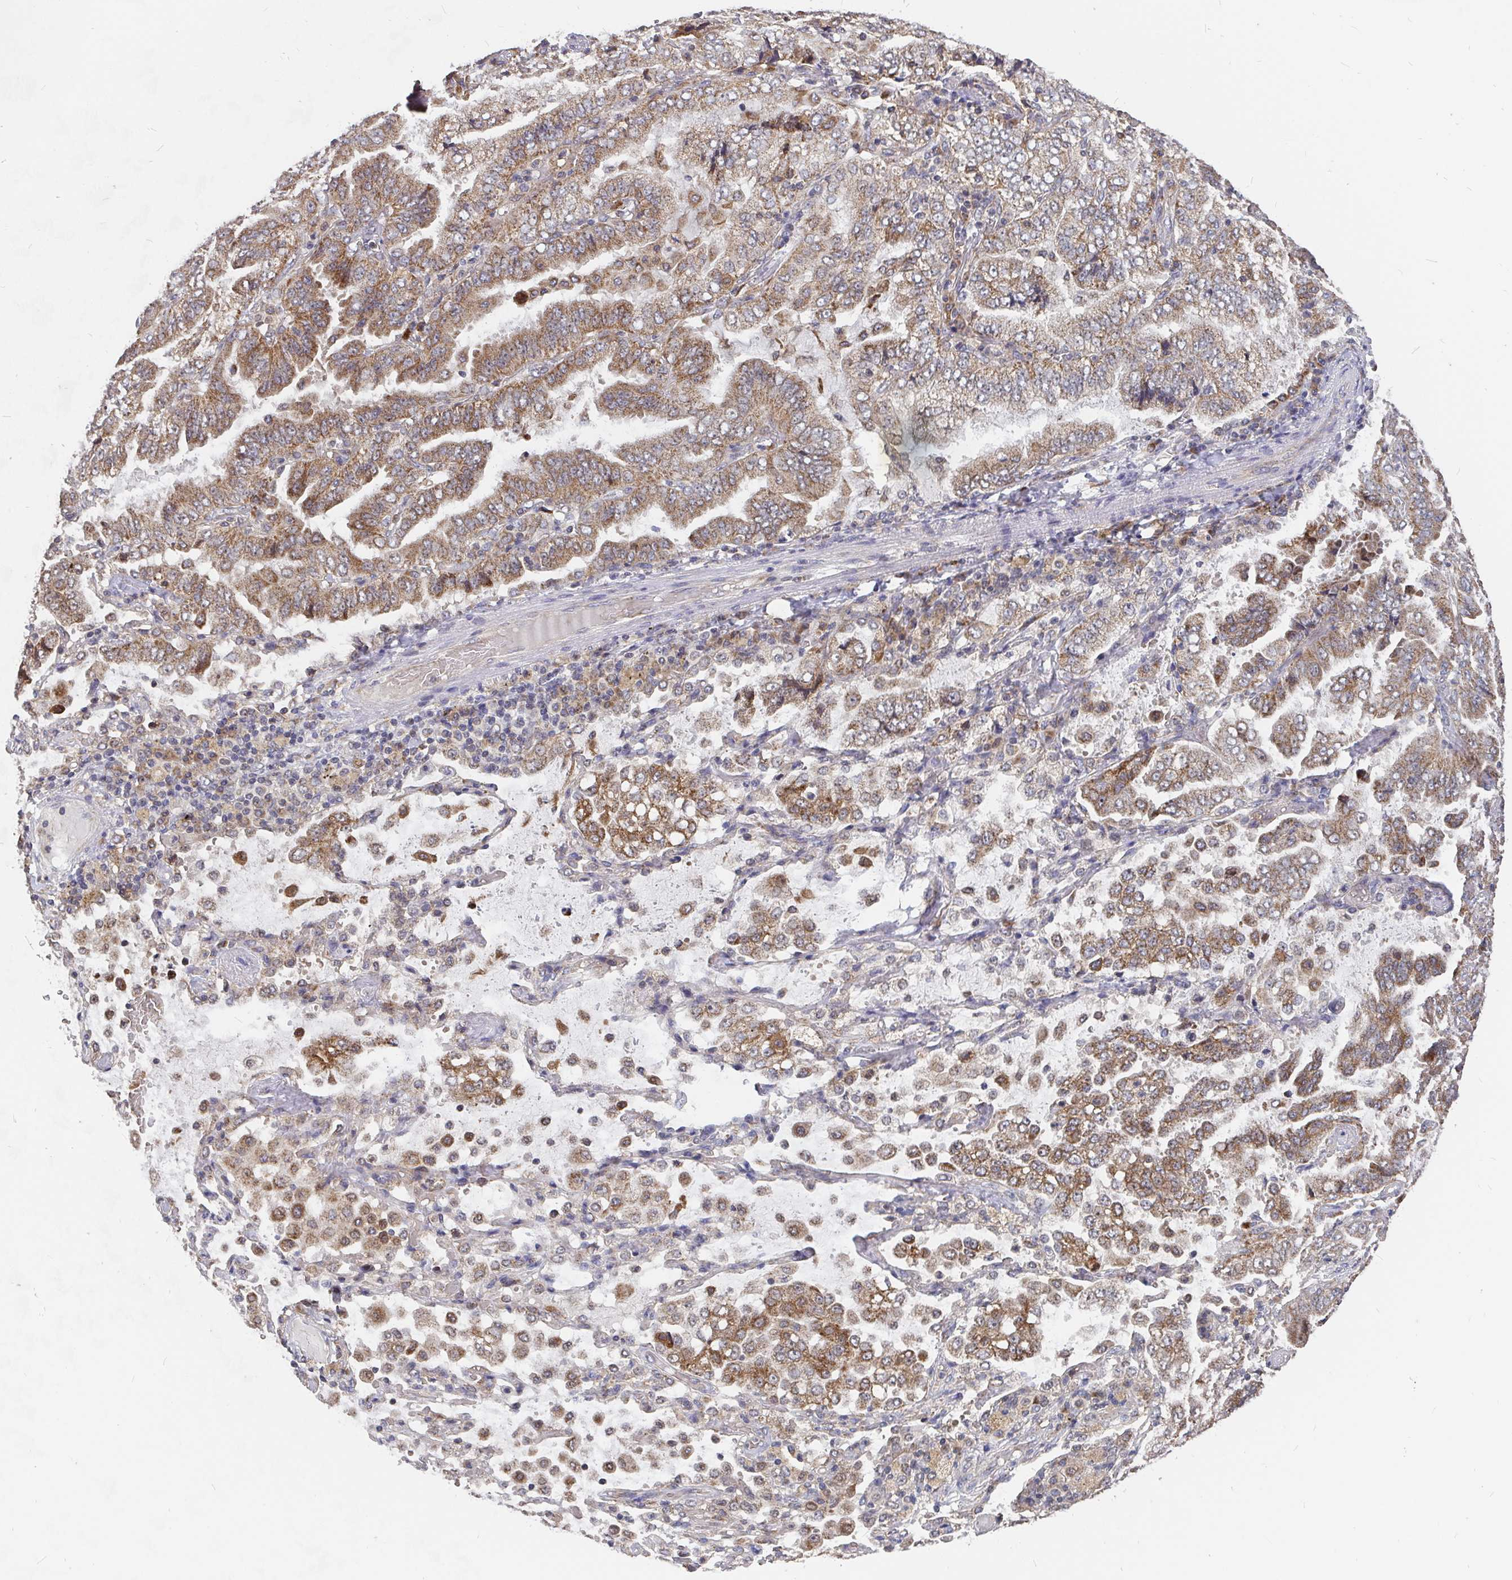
{"staining": {"intensity": "moderate", "quantity": ">75%", "location": "cytoplasmic/membranous"}, "tissue": "lung cancer", "cell_type": "Tumor cells", "image_type": "cancer", "snomed": [{"axis": "morphology", "description": "Aneuploidy"}, {"axis": "morphology", "description": "Adenocarcinoma, NOS"}, {"axis": "morphology", "description": "Adenocarcinoma, metastatic, NOS"}, {"axis": "topography", "description": "Lymph node"}, {"axis": "topography", "description": "Lung"}], "caption": "Moderate cytoplasmic/membranous protein expression is identified in approximately >75% of tumor cells in lung adenocarcinoma.", "gene": "PDF", "patient": {"sex": "female", "age": 48}}